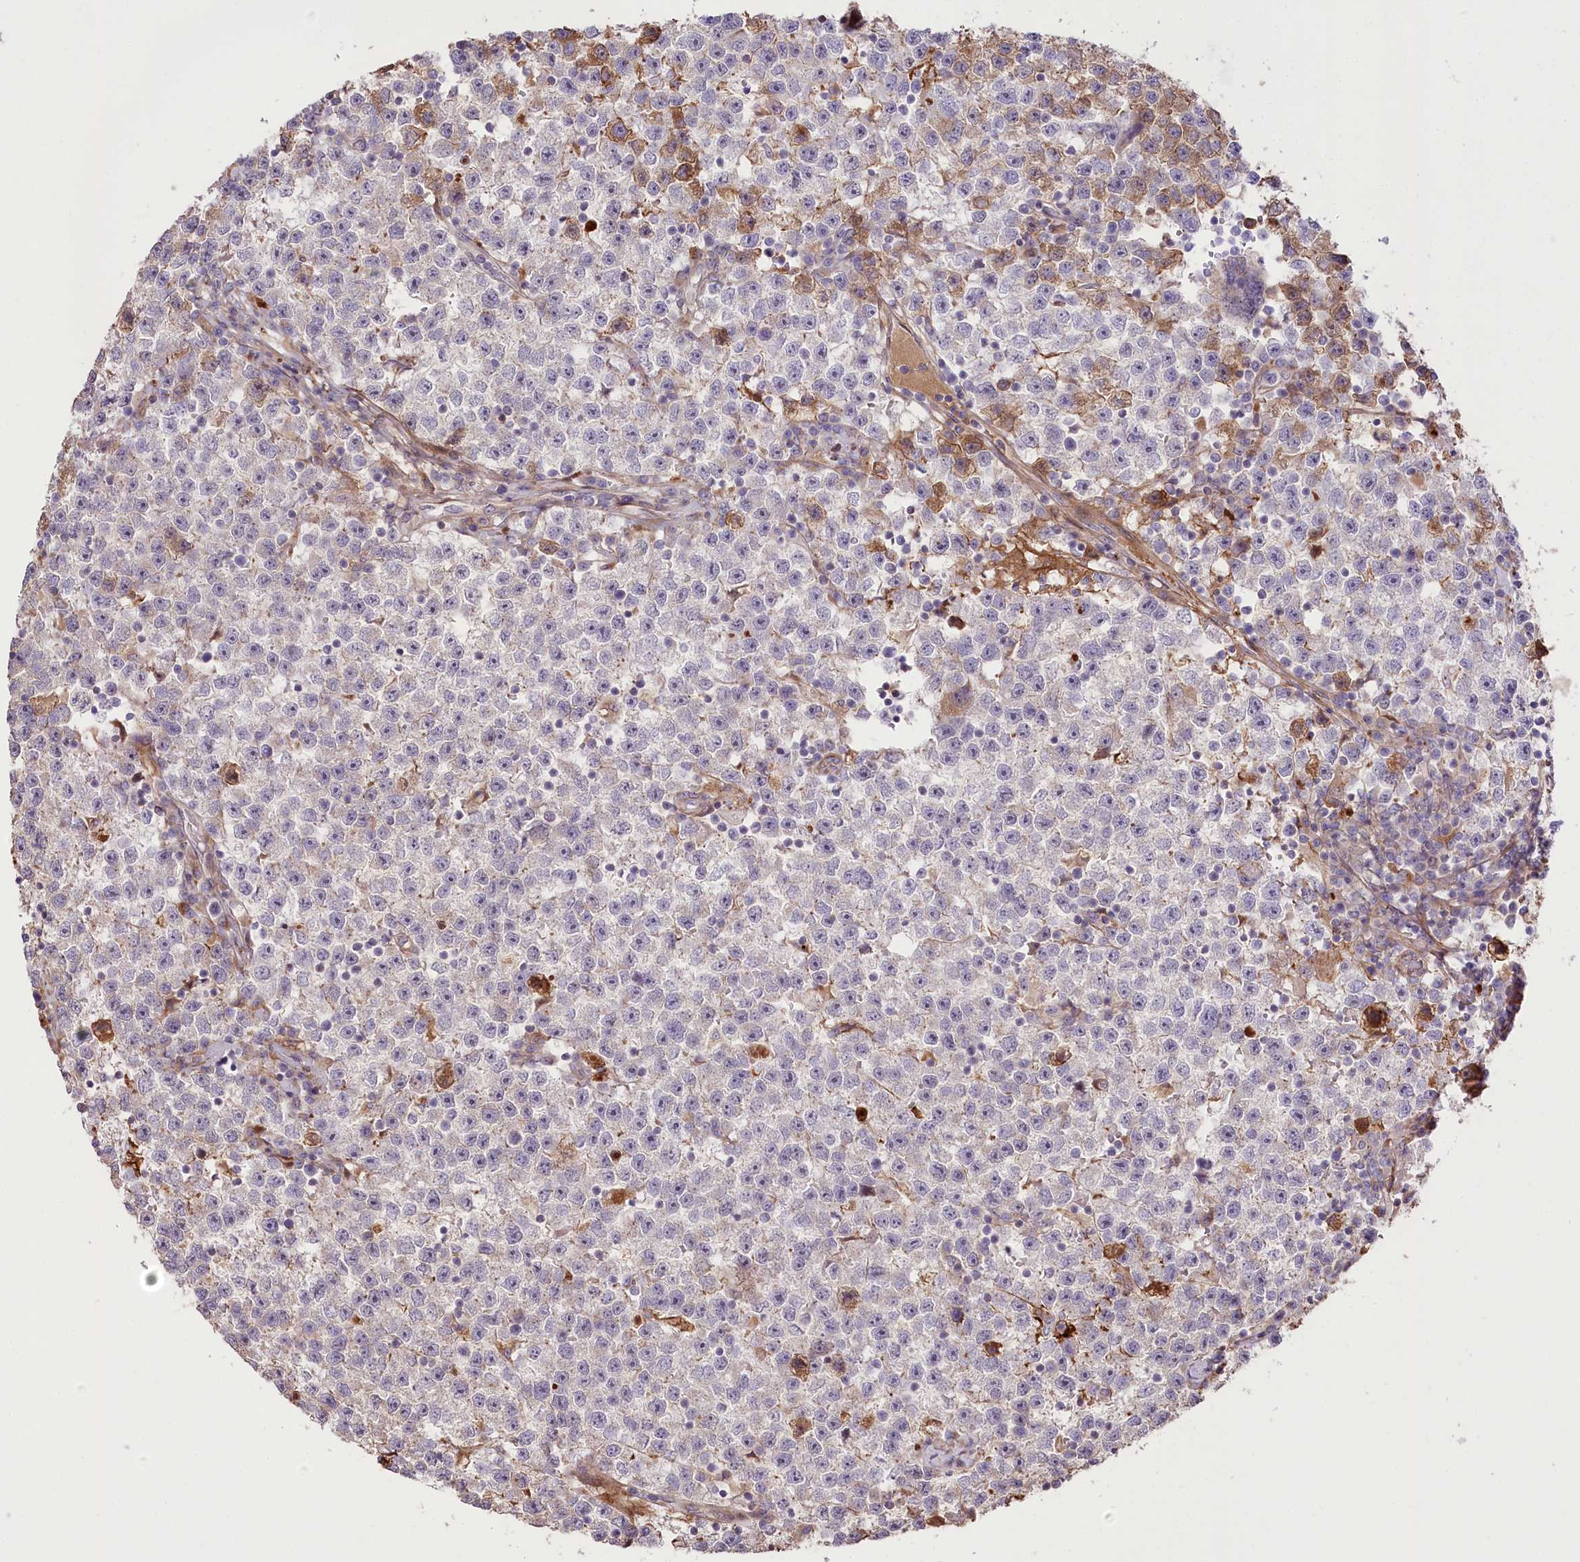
{"staining": {"intensity": "negative", "quantity": "none", "location": "none"}, "tissue": "testis cancer", "cell_type": "Tumor cells", "image_type": "cancer", "snomed": [{"axis": "morphology", "description": "Seminoma, NOS"}, {"axis": "topography", "description": "Testis"}], "caption": "Immunohistochemistry of human testis seminoma shows no expression in tumor cells.", "gene": "RNF24", "patient": {"sex": "male", "age": 22}}